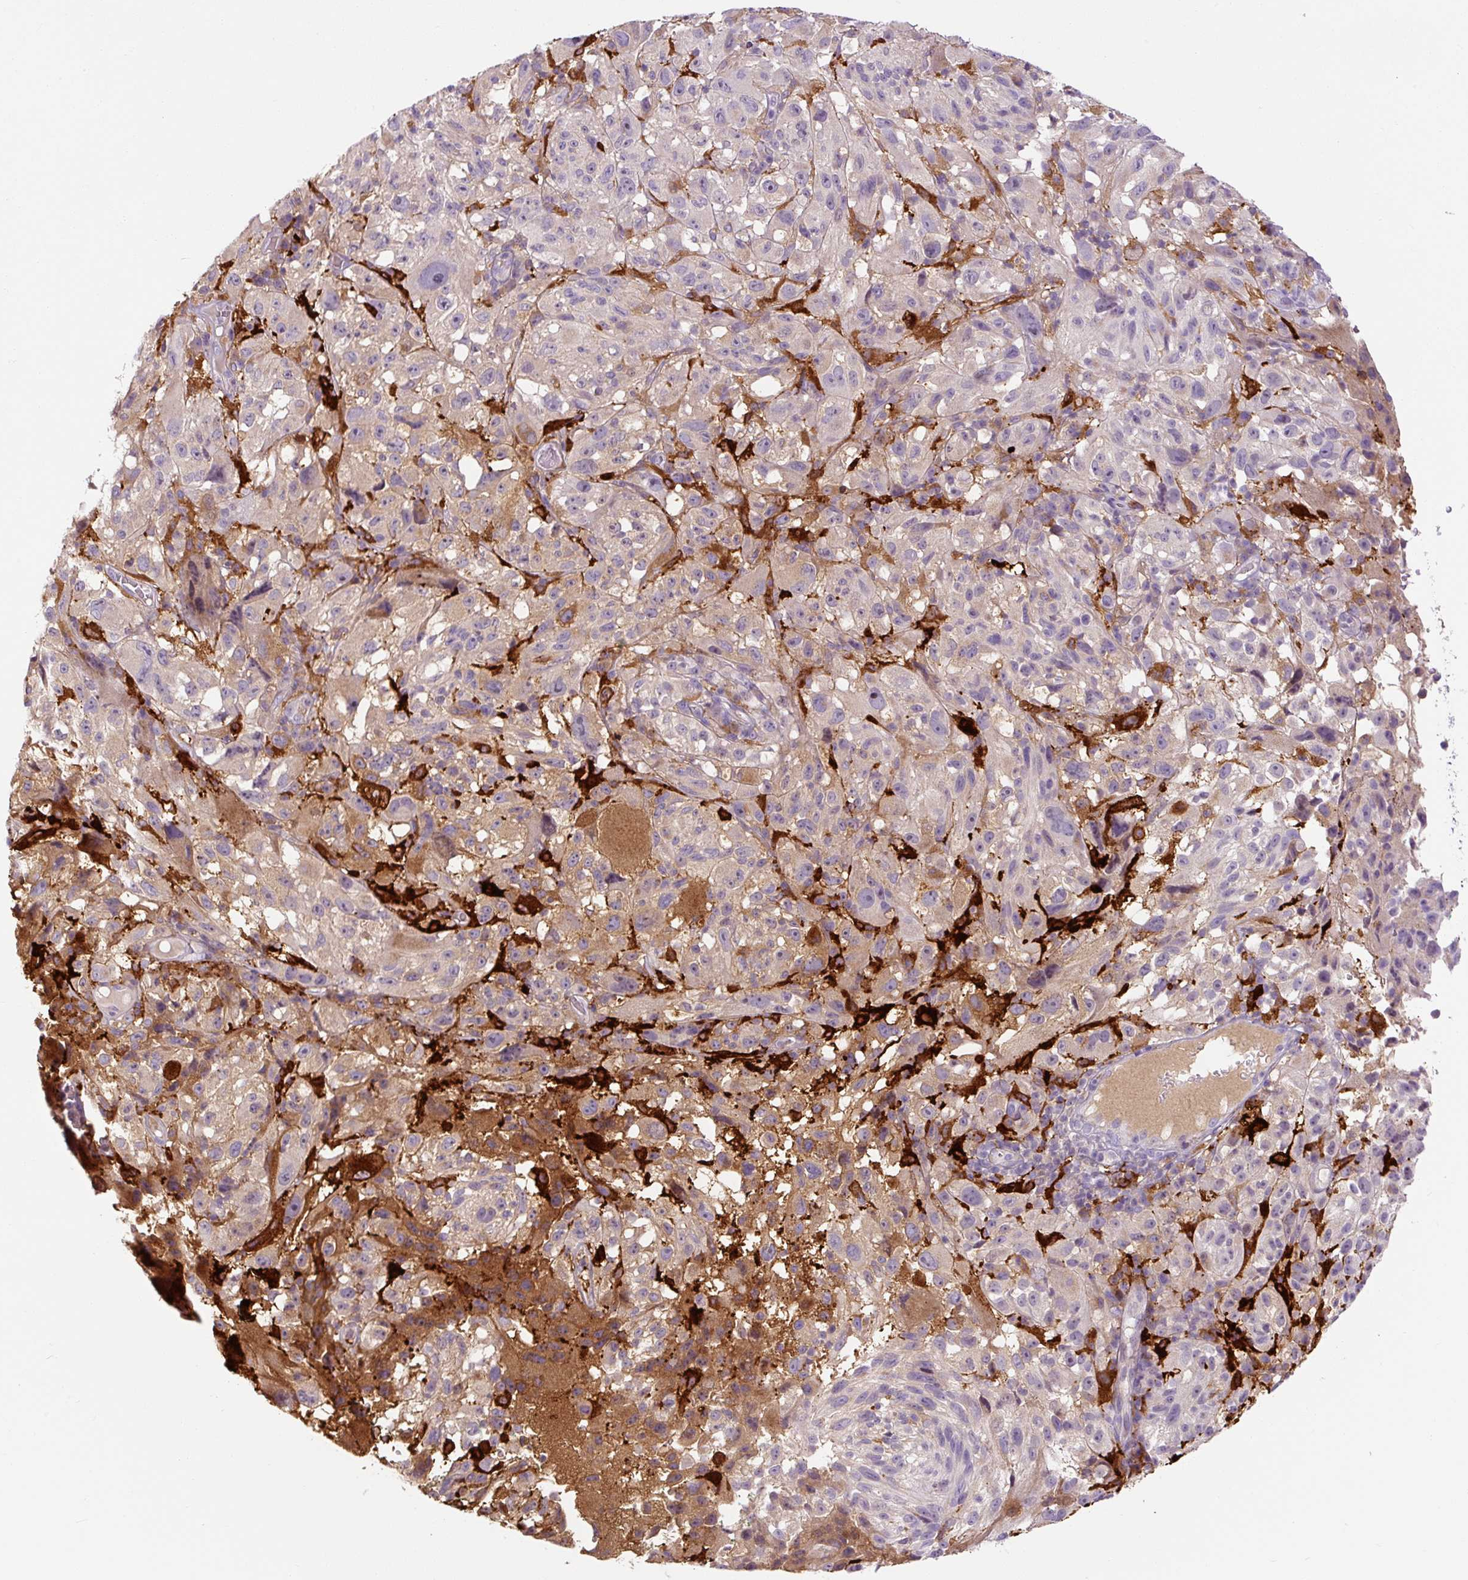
{"staining": {"intensity": "moderate", "quantity": "25%-75%", "location": "cytoplasmic/membranous"}, "tissue": "melanoma", "cell_type": "Tumor cells", "image_type": "cancer", "snomed": [{"axis": "morphology", "description": "Malignant melanoma, NOS"}, {"axis": "topography", "description": "Skin"}], "caption": "About 25%-75% of tumor cells in malignant melanoma exhibit moderate cytoplasmic/membranous protein positivity as visualized by brown immunohistochemical staining.", "gene": "FUT10", "patient": {"sex": "female", "age": 71}}